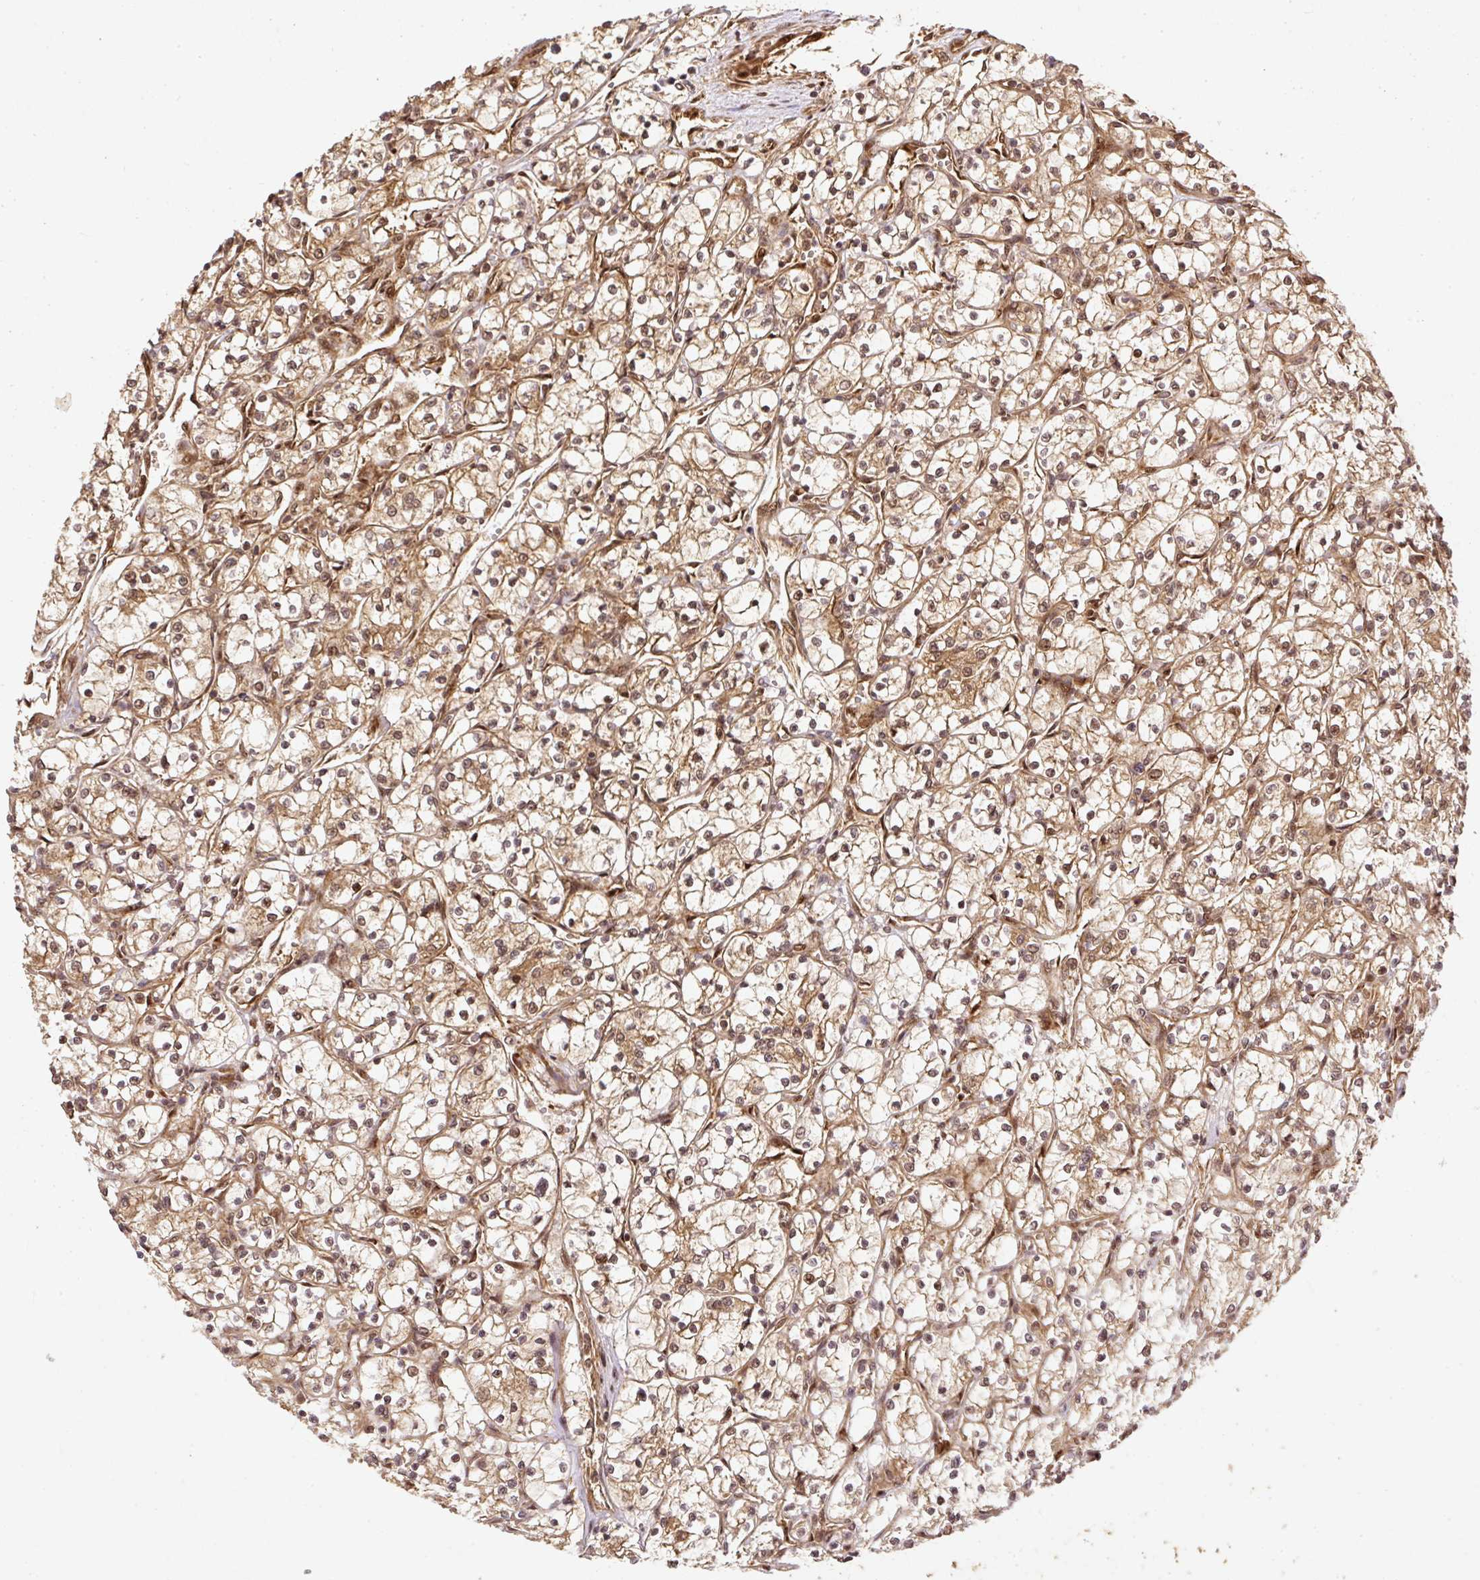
{"staining": {"intensity": "moderate", "quantity": ">75%", "location": "cytoplasmic/membranous,nuclear"}, "tissue": "renal cancer", "cell_type": "Tumor cells", "image_type": "cancer", "snomed": [{"axis": "morphology", "description": "Adenocarcinoma, NOS"}, {"axis": "topography", "description": "Kidney"}], "caption": "Immunohistochemistry of renal cancer displays medium levels of moderate cytoplasmic/membranous and nuclear expression in about >75% of tumor cells. Immunohistochemistry stains the protein in brown and the nuclei are stained blue.", "gene": "PSMD1", "patient": {"sex": "female", "age": 69}}